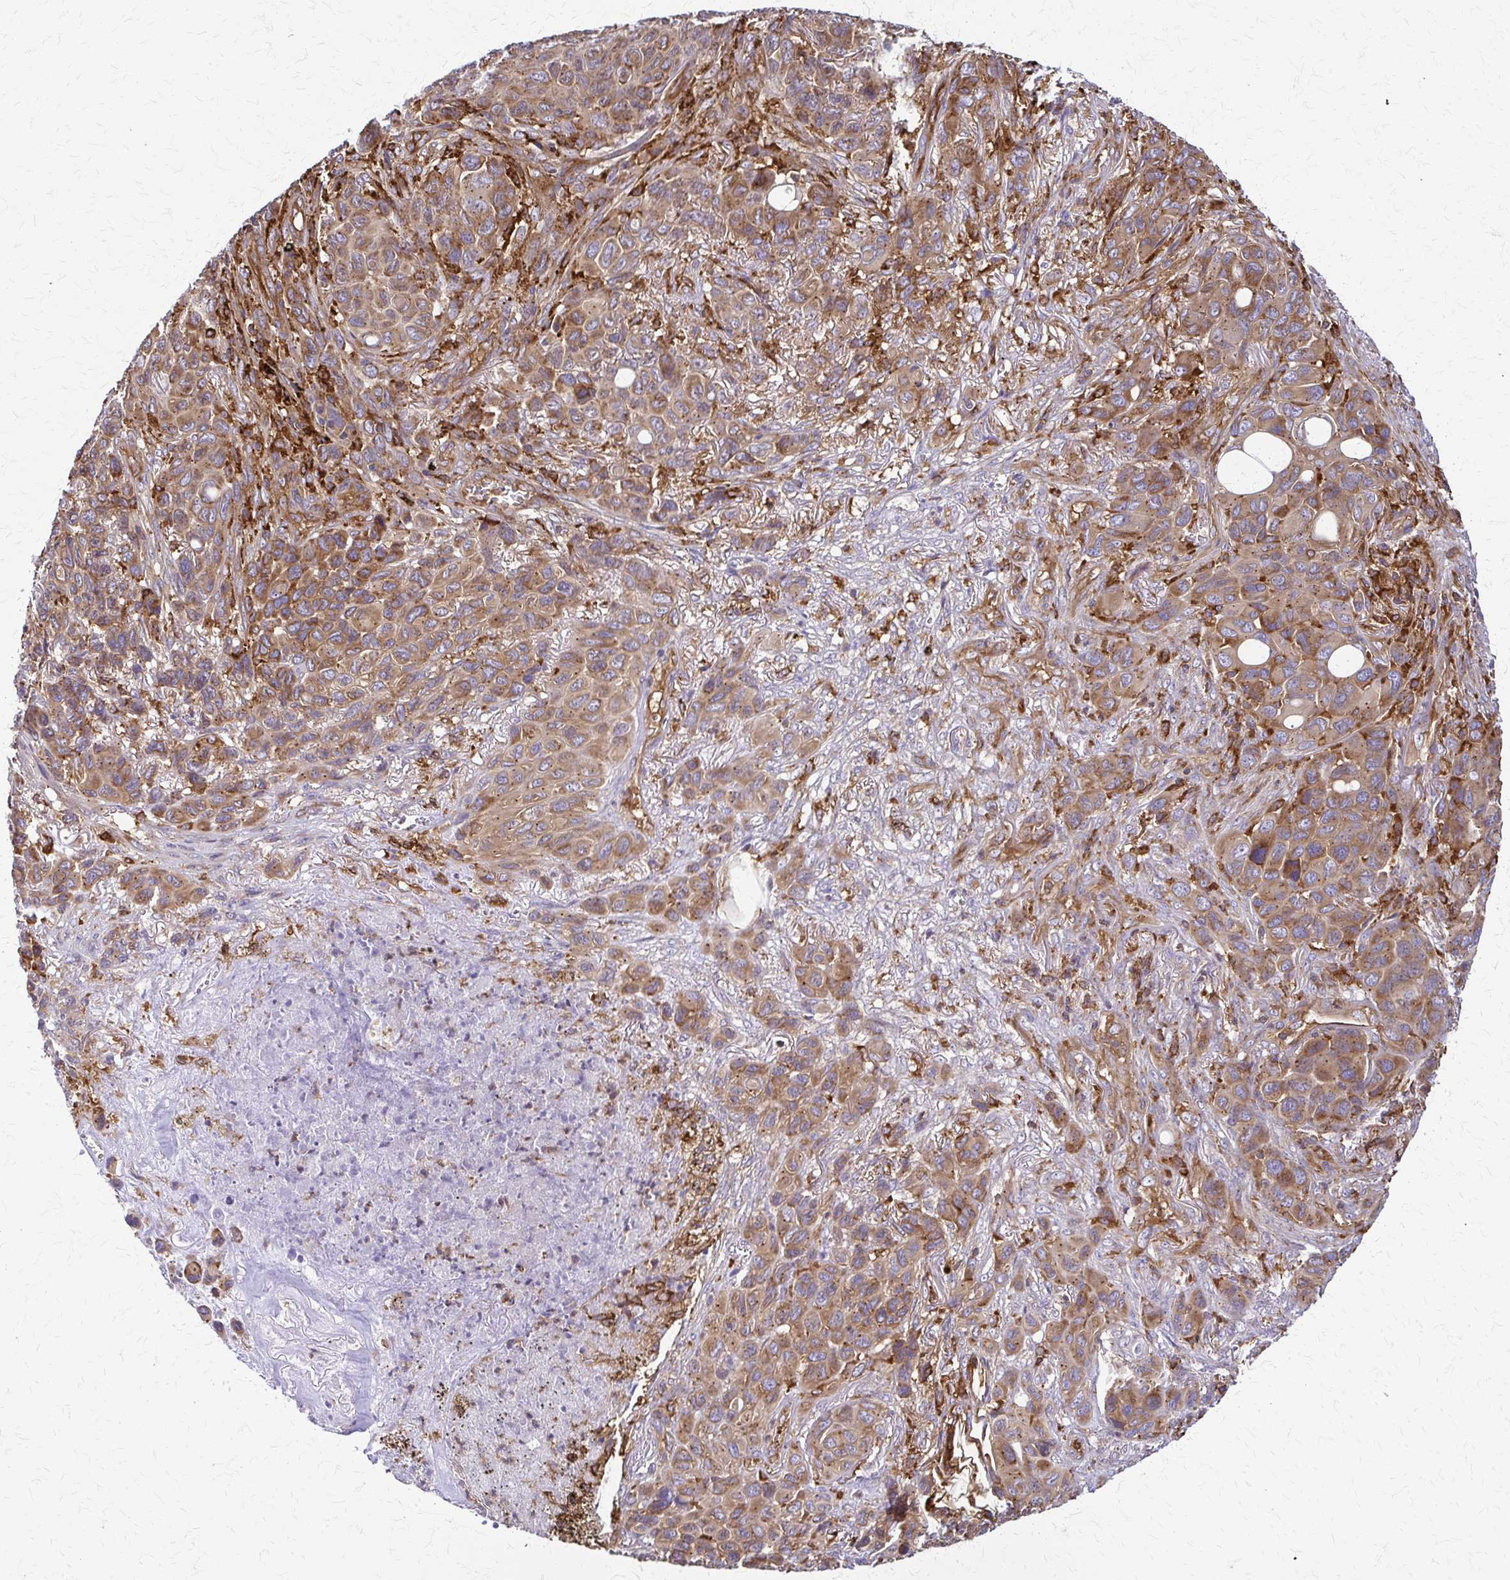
{"staining": {"intensity": "moderate", "quantity": ">75%", "location": "cytoplasmic/membranous"}, "tissue": "melanoma", "cell_type": "Tumor cells", "image_type": "cancer", "snomed": [{"axis": "morphology", "description": "Malignant melanoma, Metastatic site"}, {"axis": "topography", "description": "Lung"}], "caption": "Immunohistochemistry of human melanoma exhibits medium levels of moderate cytoplasmic/membranous positivity in about >75% of tumor cells. Using DAB (3,3'-diaminobenzidine) (brown) and hematoxylin (blue) stains, captured at high magnification using brightfield microscopy.", "gene": "WASF2", "patient": {"sex": "male", "age": 48}}